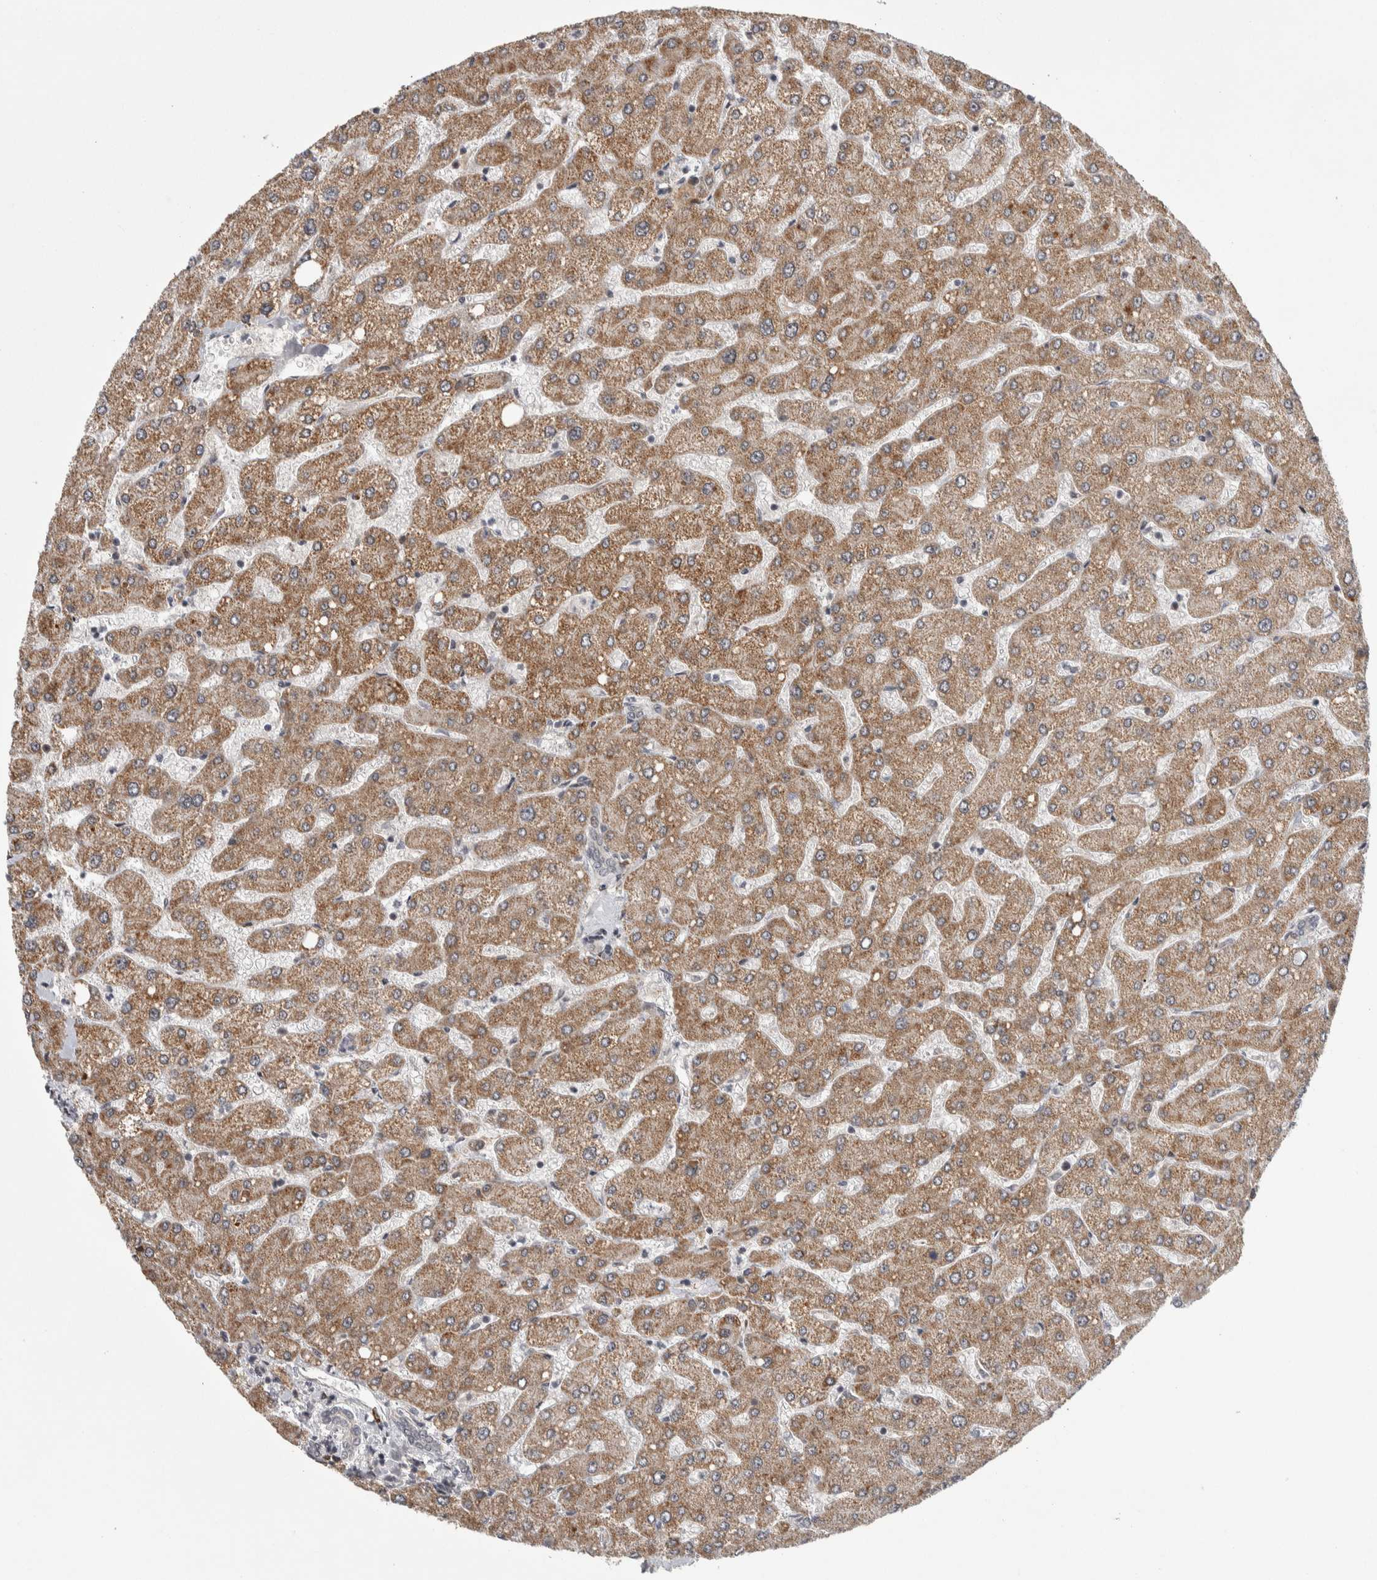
{"staining": {"intensity": "negative", "quantity": "none", "location": "none"}, "tissue": "liver", "cell_type": "Cholangiocytes", "image_type": "normal", "snomed": [{"axis": "morphology", "description": "Normal tissue, NOS"}, {"axis": "topography", "description": "Liver"}], "caption": "Histopathology image shows no protein staining in cholangiocytes of benign liver.", "gene": "ZNF592", "patient": {"sex": "male", "age": 55}}